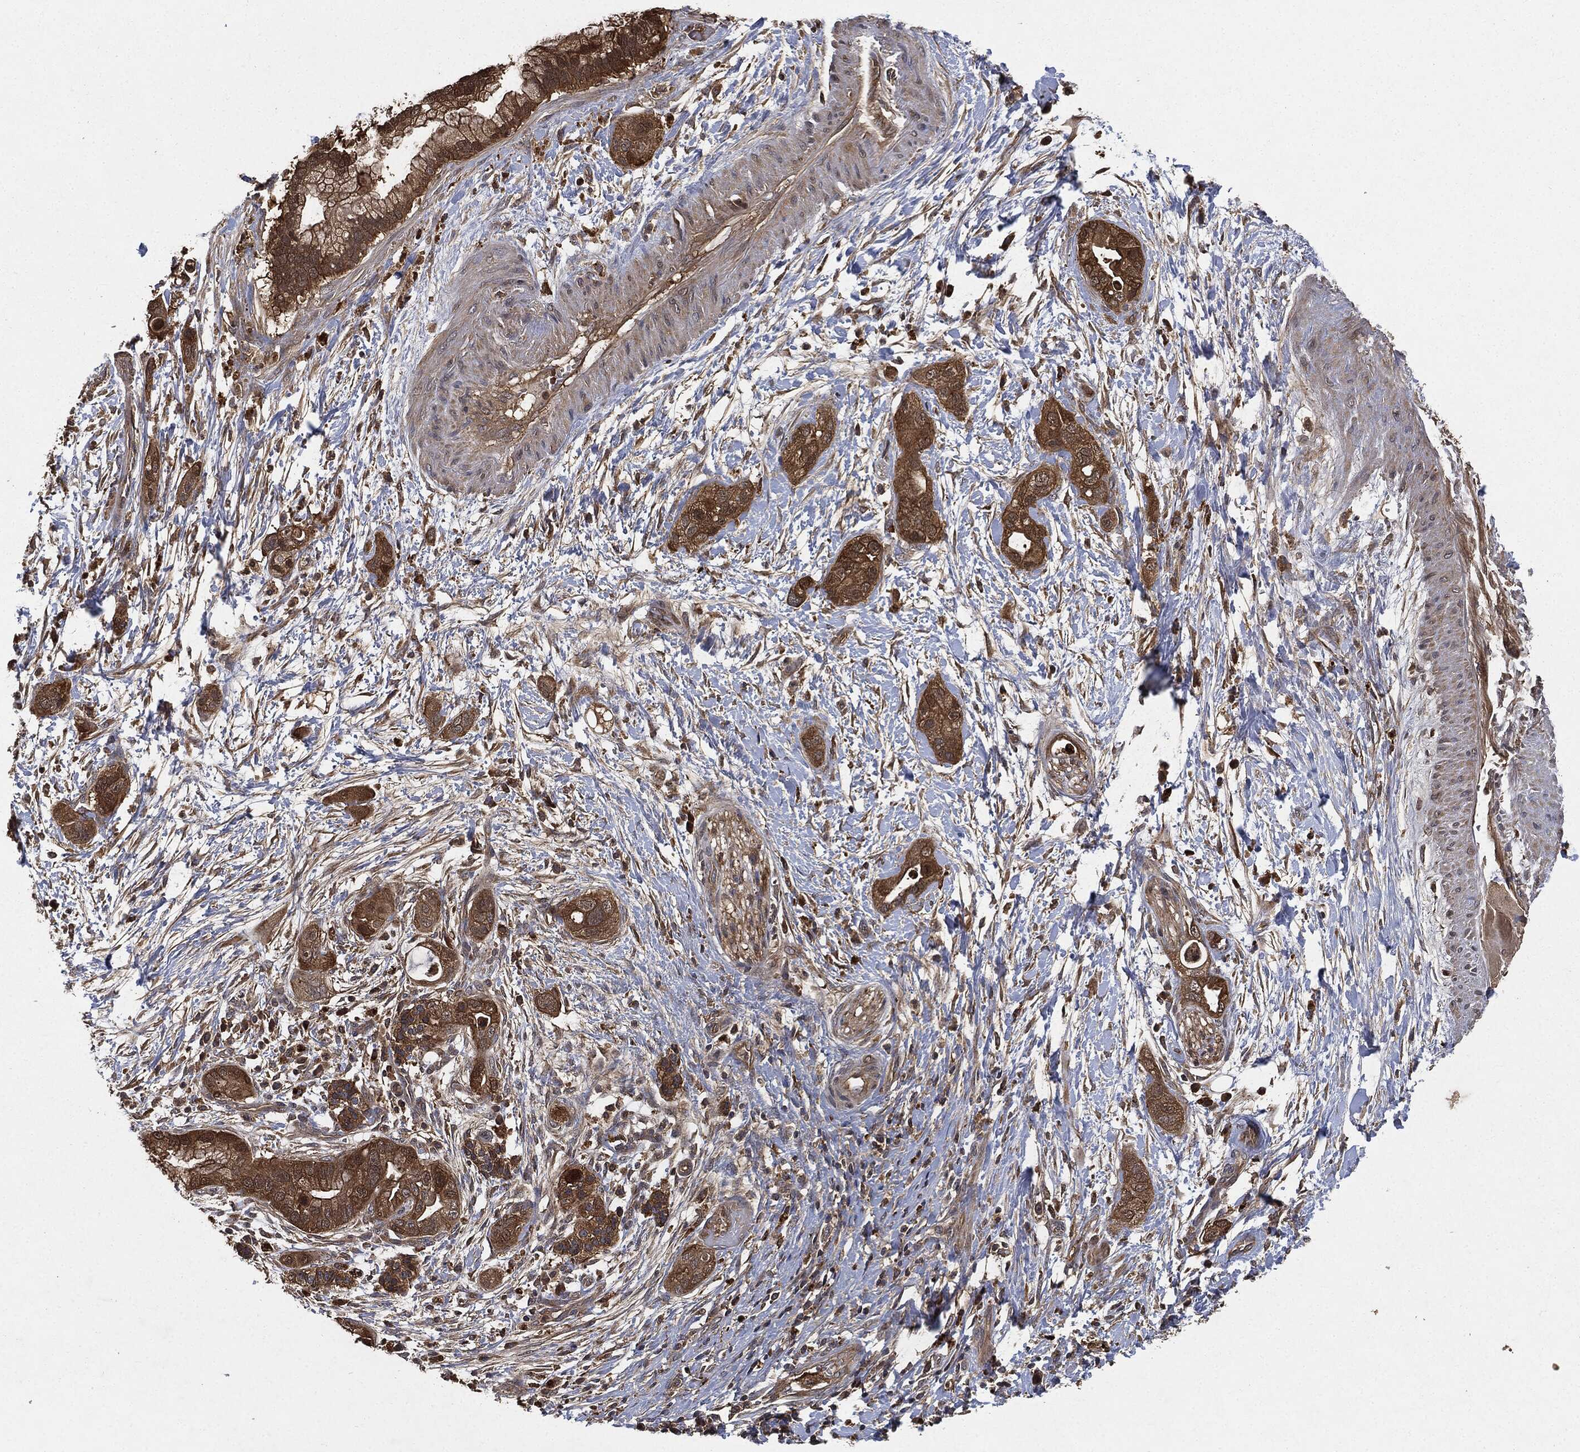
{"staining": {"intensity": "strong", "quantity": ">75%", "location": "cytoplasmic/membranous"}, "tissue": "pancreatic cancer", "cell_type": "Tumor cells", "image_type": "cancer", "snomed": [{"axis": "morphology", "description": "Adenocarcinoma, NOS"}, {"axis": "topography", "description": "Pancreas"}], "caption": "Pancreatic cancer tissue demonstrates strong cytoplasmic/membranous positivity in about >75% of tumor cells, visualized by immunohistochemistry.", "gene": "BRAF", "patient": {"sex": "male", "age": 44}}